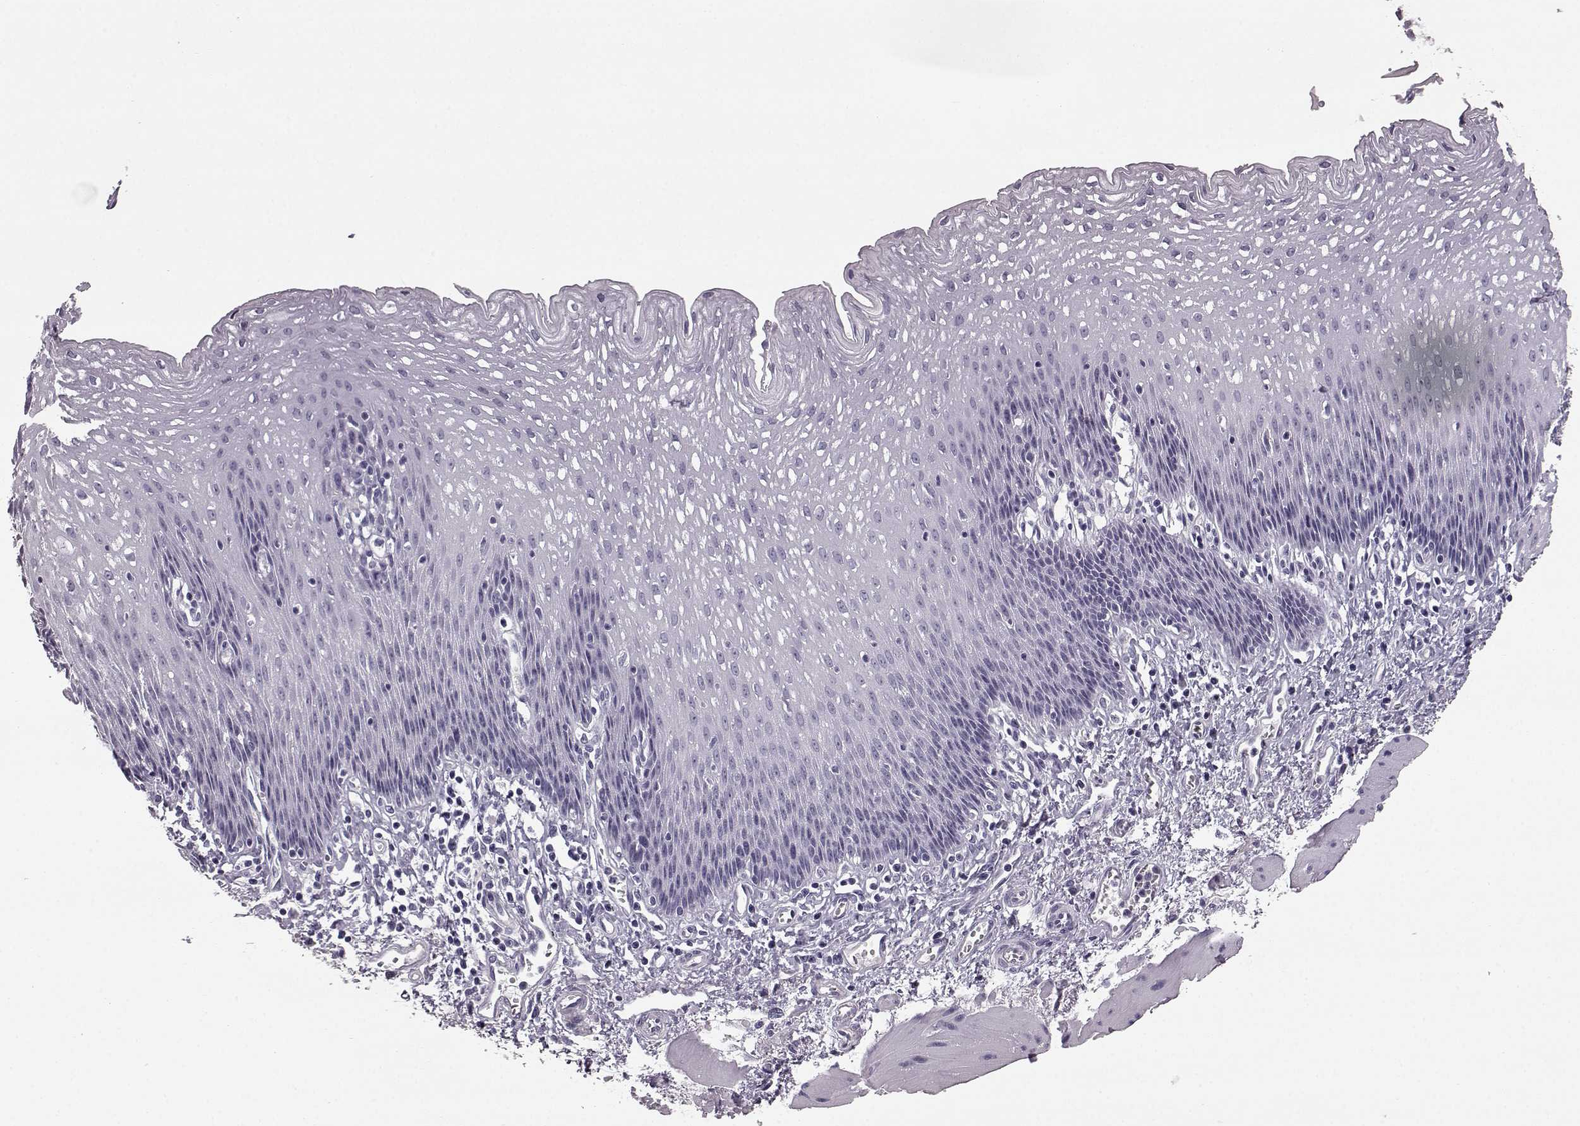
{"staining": {"intensity": "negative", "quantity": "none", "location": "none"}, "tissue": "esophagus", "cell_type": "Squamous epithelial cells", "image_type": "normal", "snomed": [{"axis": "morphology", "description": "Normal tissue, NOS"}, {"axis": "topography", "description": "Esophagus"}], "caption": "Immunohistochemistry (IHC) micrograph of unremarkable esophagus: human esophagus stained with DAB displays no significant protein positivity in squamous epithelial cells.", "gene": "PRPH2", "patient": {"sex": "female", "age": 64}}